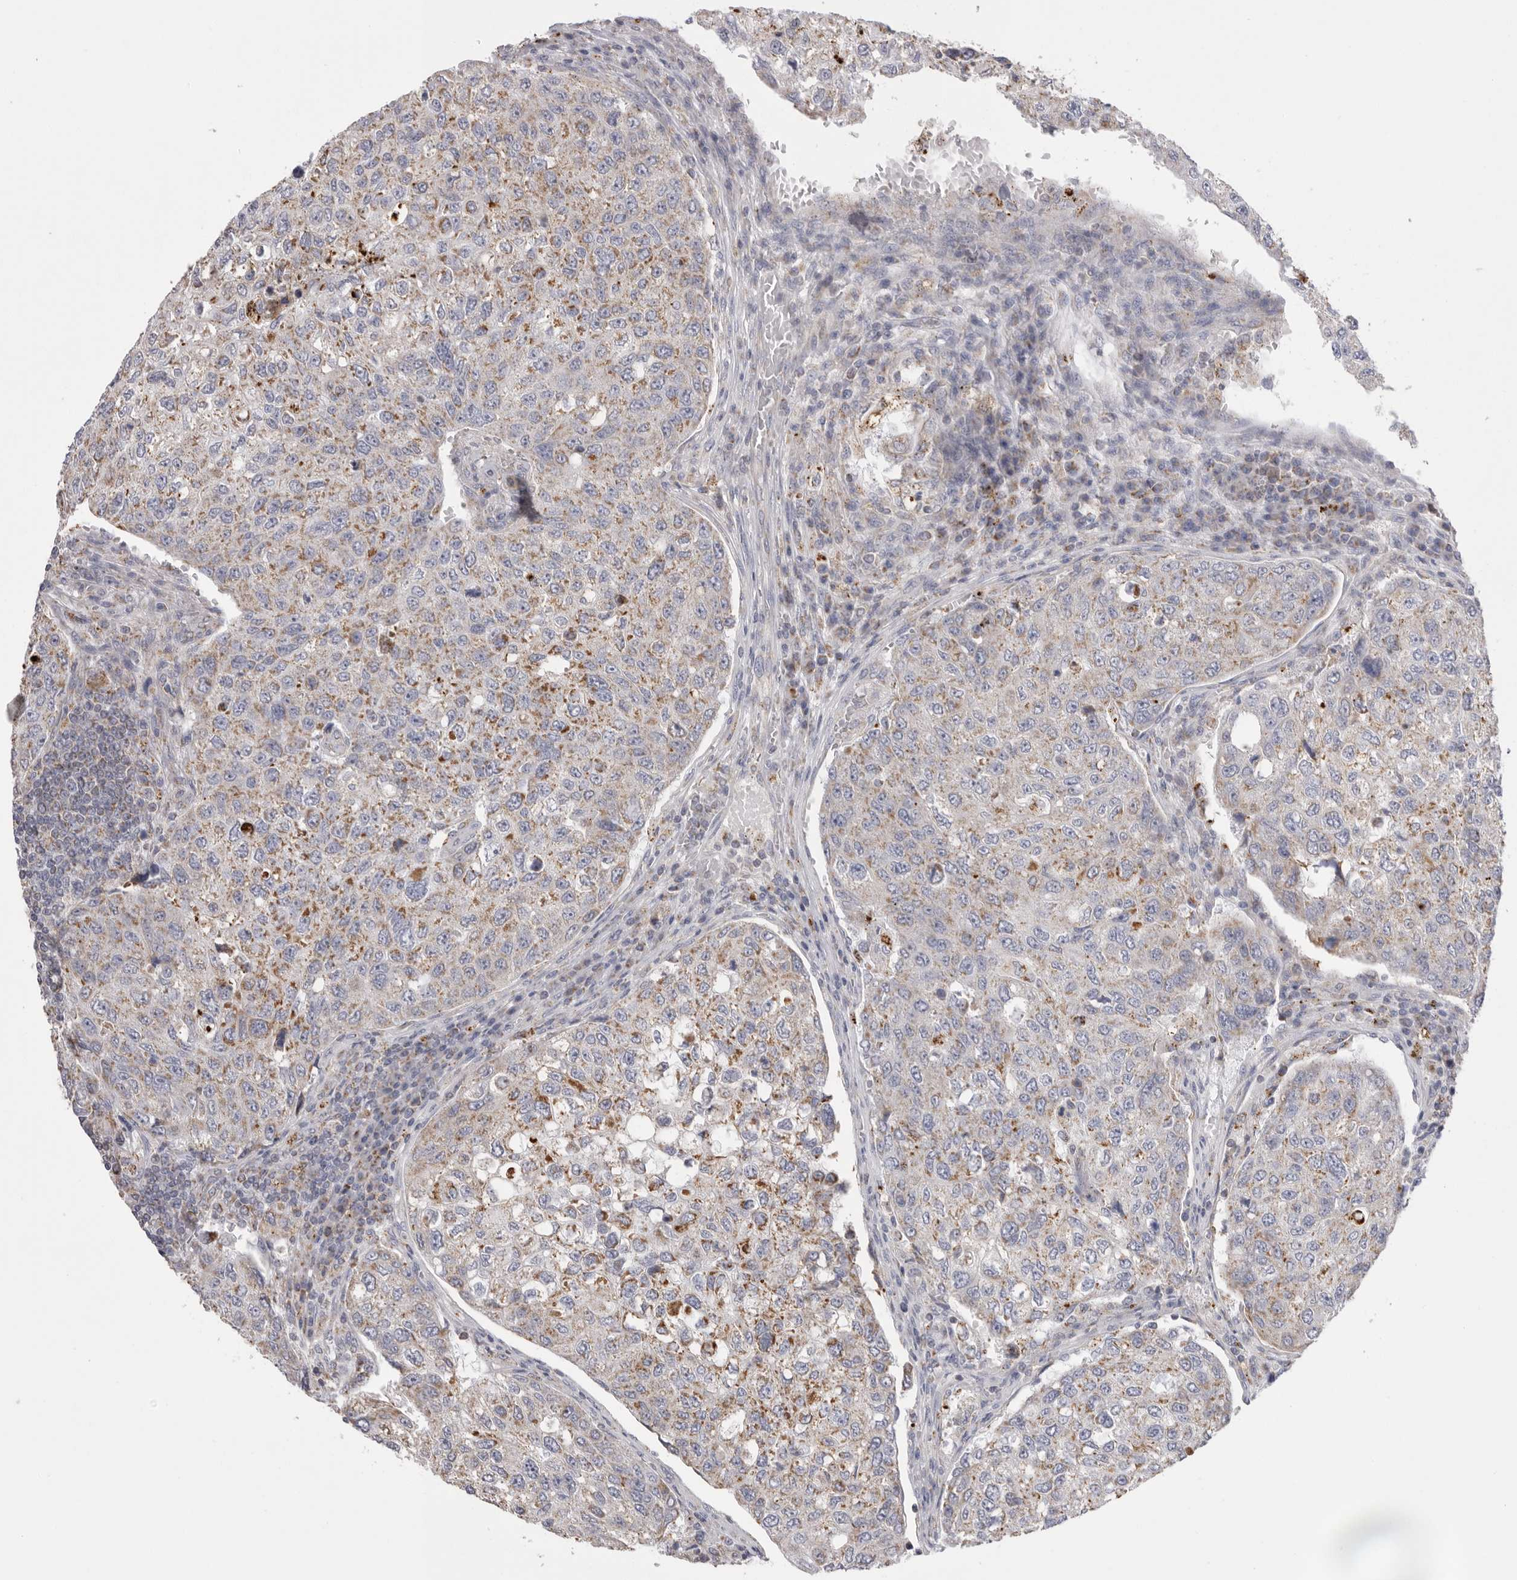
{"staining": {"intensity": "moderate", "quantity": "25%-75%", "location": "cytoplasmic/membranous"}, "tissue": "urothelial cancer", "cell_type": "Tumor cells", "image_type": "cancer", "snomed": [{"axis": "morphology", "description": "Urothelial carcinoma, High grade"}, {"axis": "topography", "description": "Lymph node"}, {"axis": "topography", "description": "Urinary bladder"}], "caption": "Human urothelial carcinoma (high-grade) stained with a protein marker displays moderate staining in tumor cells.", "gene": "VDAC3", "patient": {"sex": "male", "age": 51}}